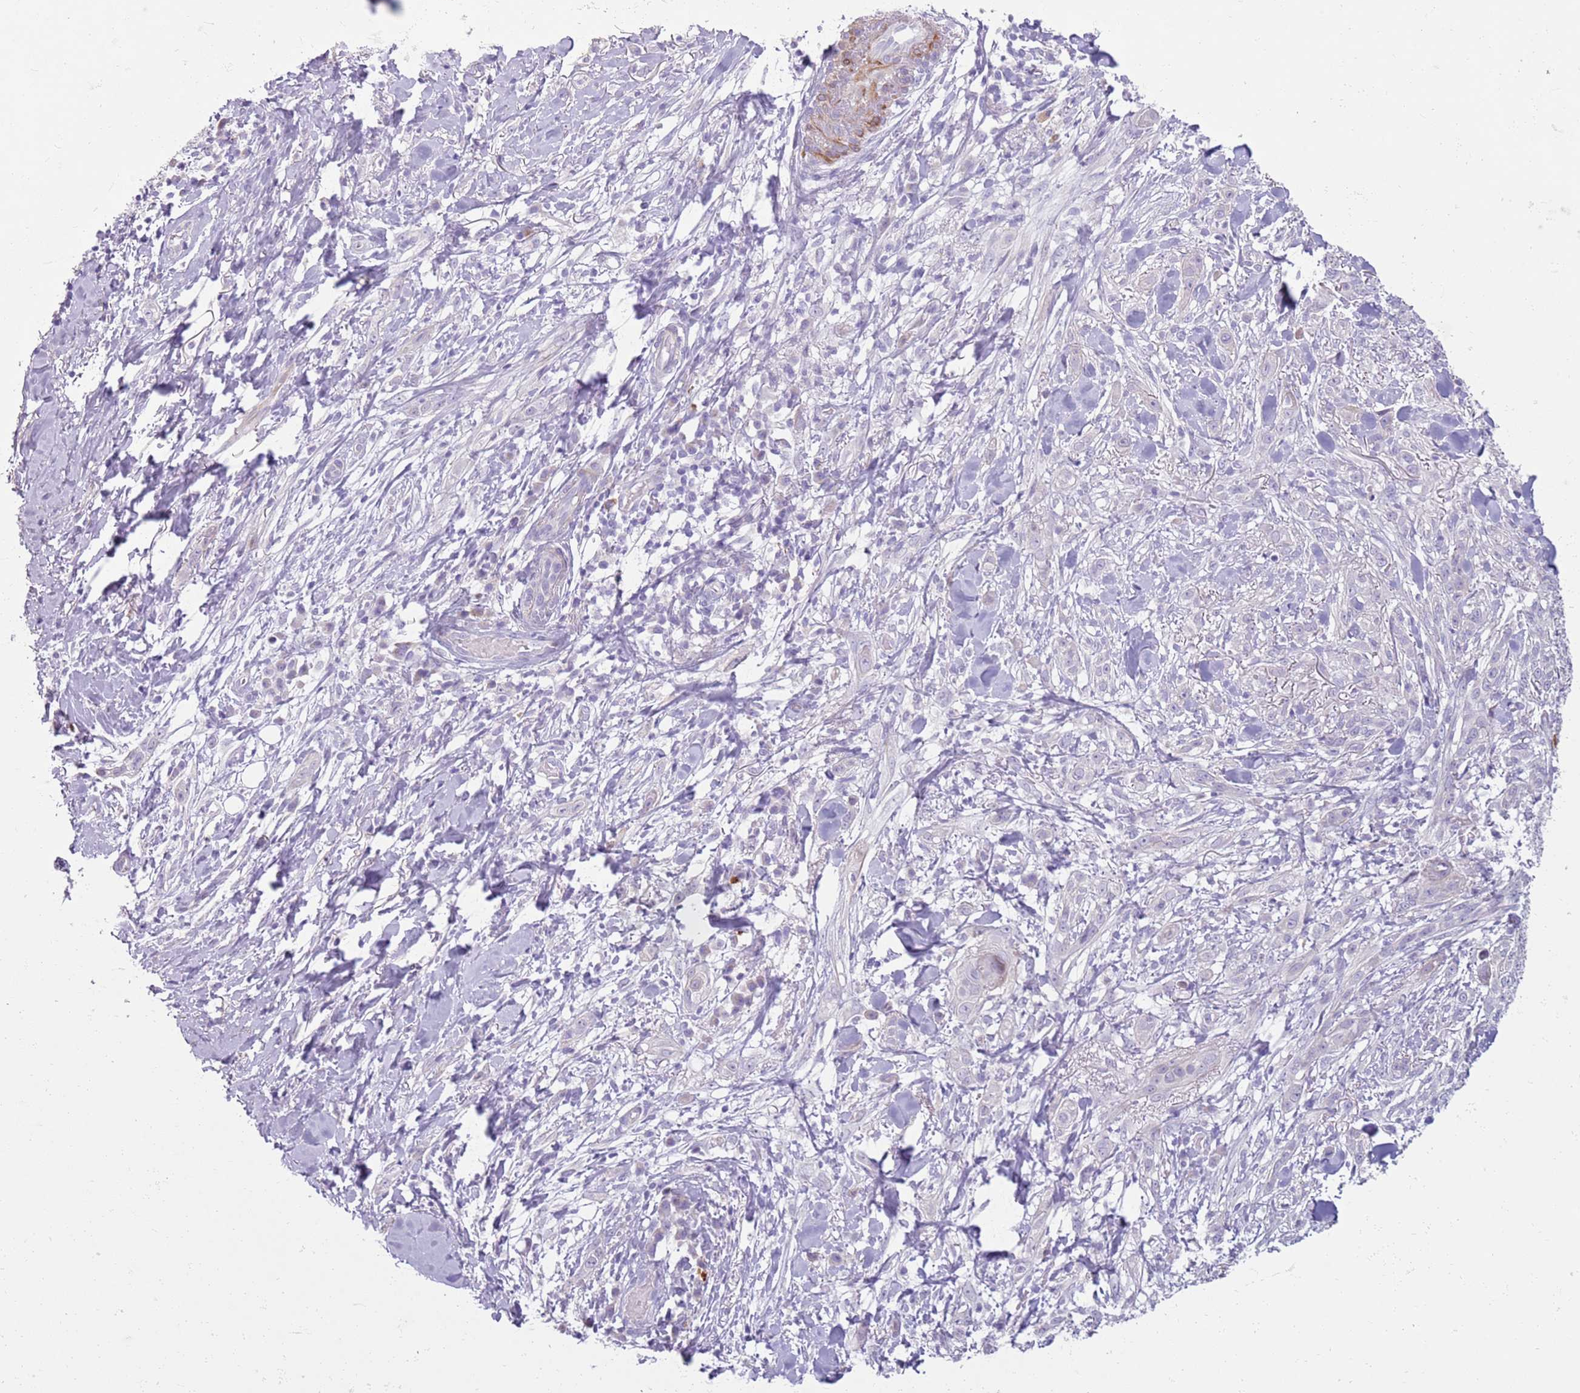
{"staining": {"intensity": "negative", "quantity": "none", "location": "none"}, "tissue": "skin cancer", "cell_type": "Tumor cells", "image_type": "cancer", "snomed": [{"axis": "morphology", "description": "Basal cell carcinoma"}, {"axis": "topography", "description": "Skin"}], "caption": "A histopathology image of human skin cancer (basal cell carcinoma) is negative for staining in tumor cells.", "gene": "ZNF239", "patient": {"sex": "male", "age": 72}}